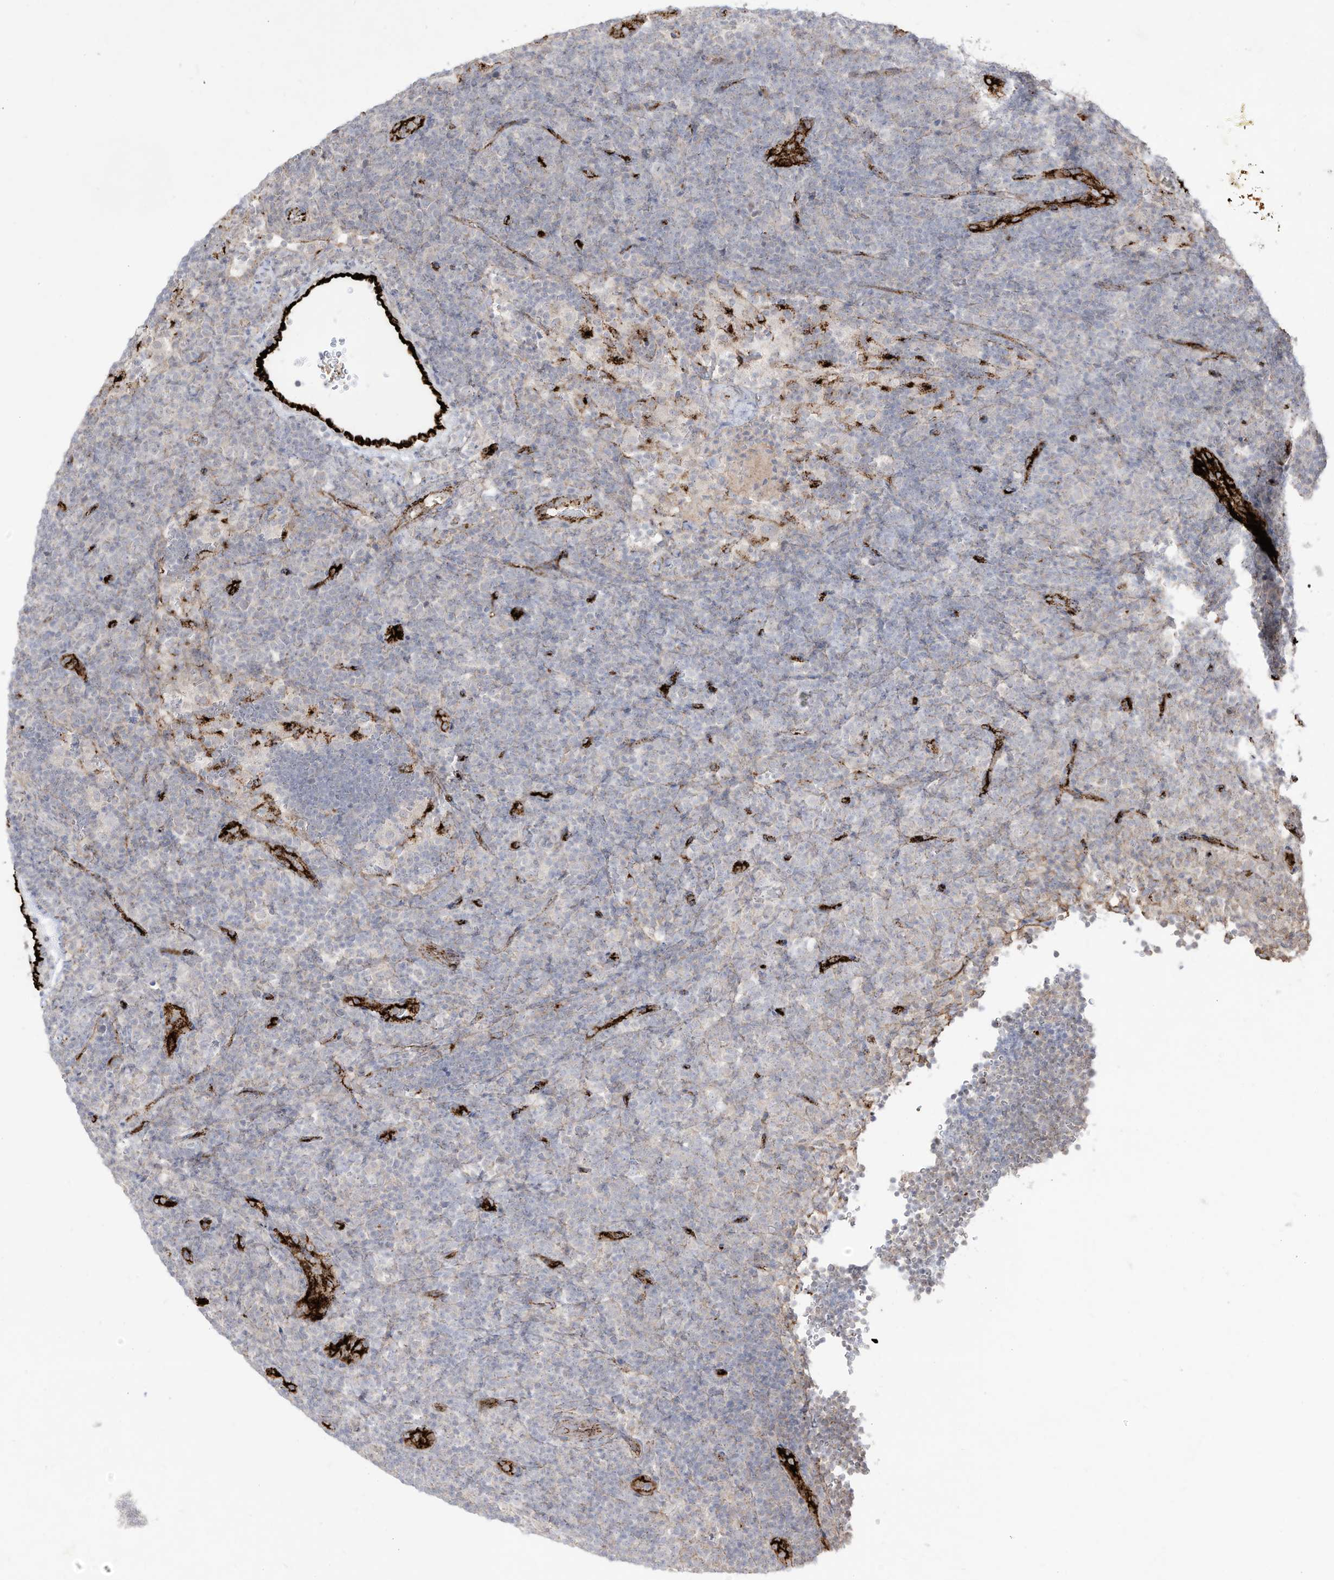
{"staining": {"intensity": "negative", "quantity": "none", "location": "none"}, "tissue": "lymphoma", "cell_type": "Tumor cells", "image_type": "cancer", "snomed": [{"axis": "morphology", "description": "Hodgkin's disease, NOS"}, {"axis": "topography", "description": "Lymph node"}], "caption": "Lymphoma stained for a protein using immunohistochemistry displays no expression tumor cells.", "gene": "ZGRF1", "patient": {"sex": "female", "age": 57}}